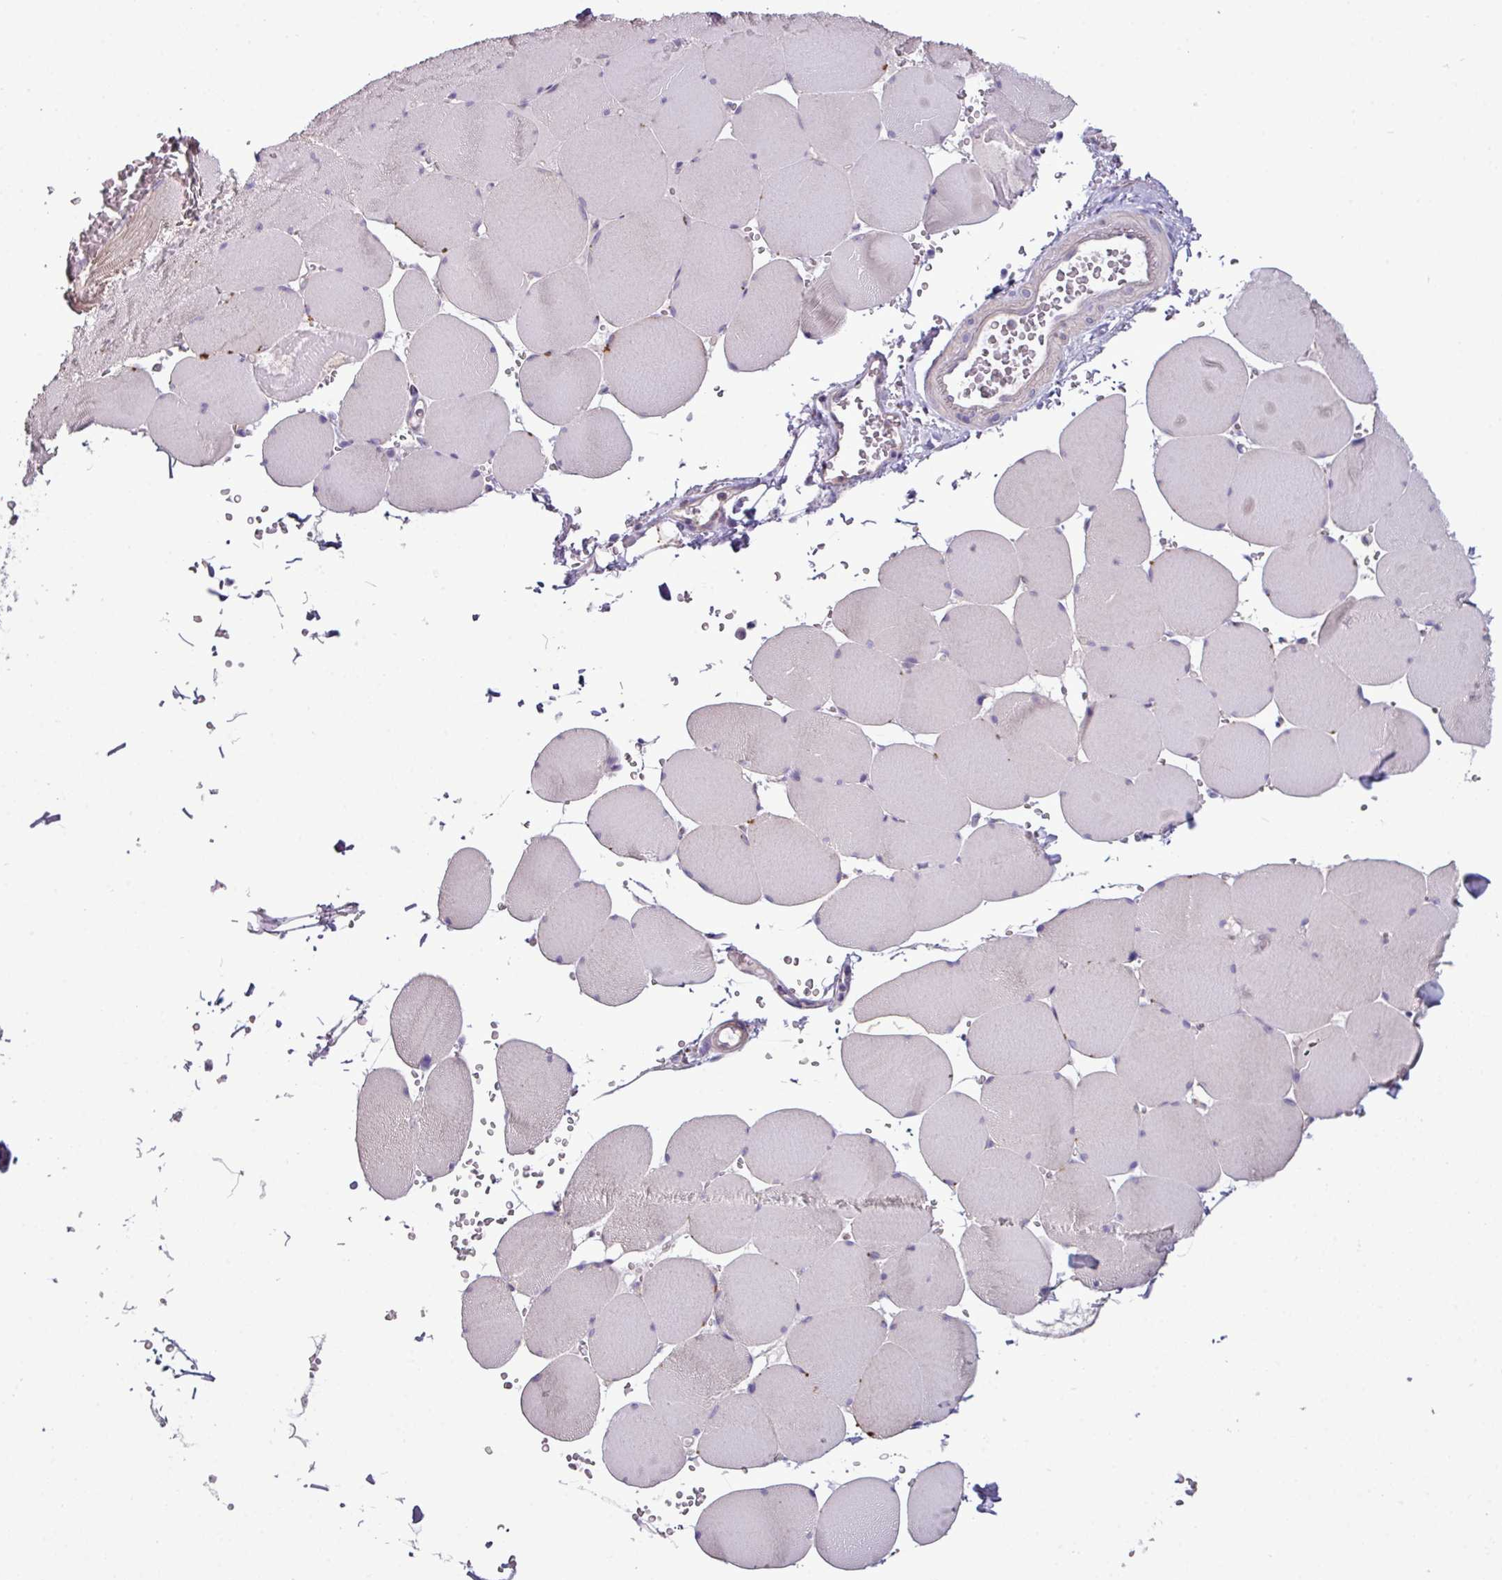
{"staining": {"intensity": "moderate", "quantity": "<25%", "location": "cytoplasmic/membranous"}, "tissue": "skeletal muscle", "cell_type": "Myocytes", "image_type": "normal", "snomed": [{"axis": "morphology", "description": "Normal tissue, NOS"}, {"axis": "topography", "description": "Skeletal muscle"}, {"axis": "topography", "description": "Head-Neck"}], "caption": "This is a photomicrograph of immunohistochemistry staining of normal skeletal muscle, which shows moderate staining in the cytoplasmic/membranous of myocytes.", "gene": "AGAP4", "patient": {"sex": "male", "age": 66}}